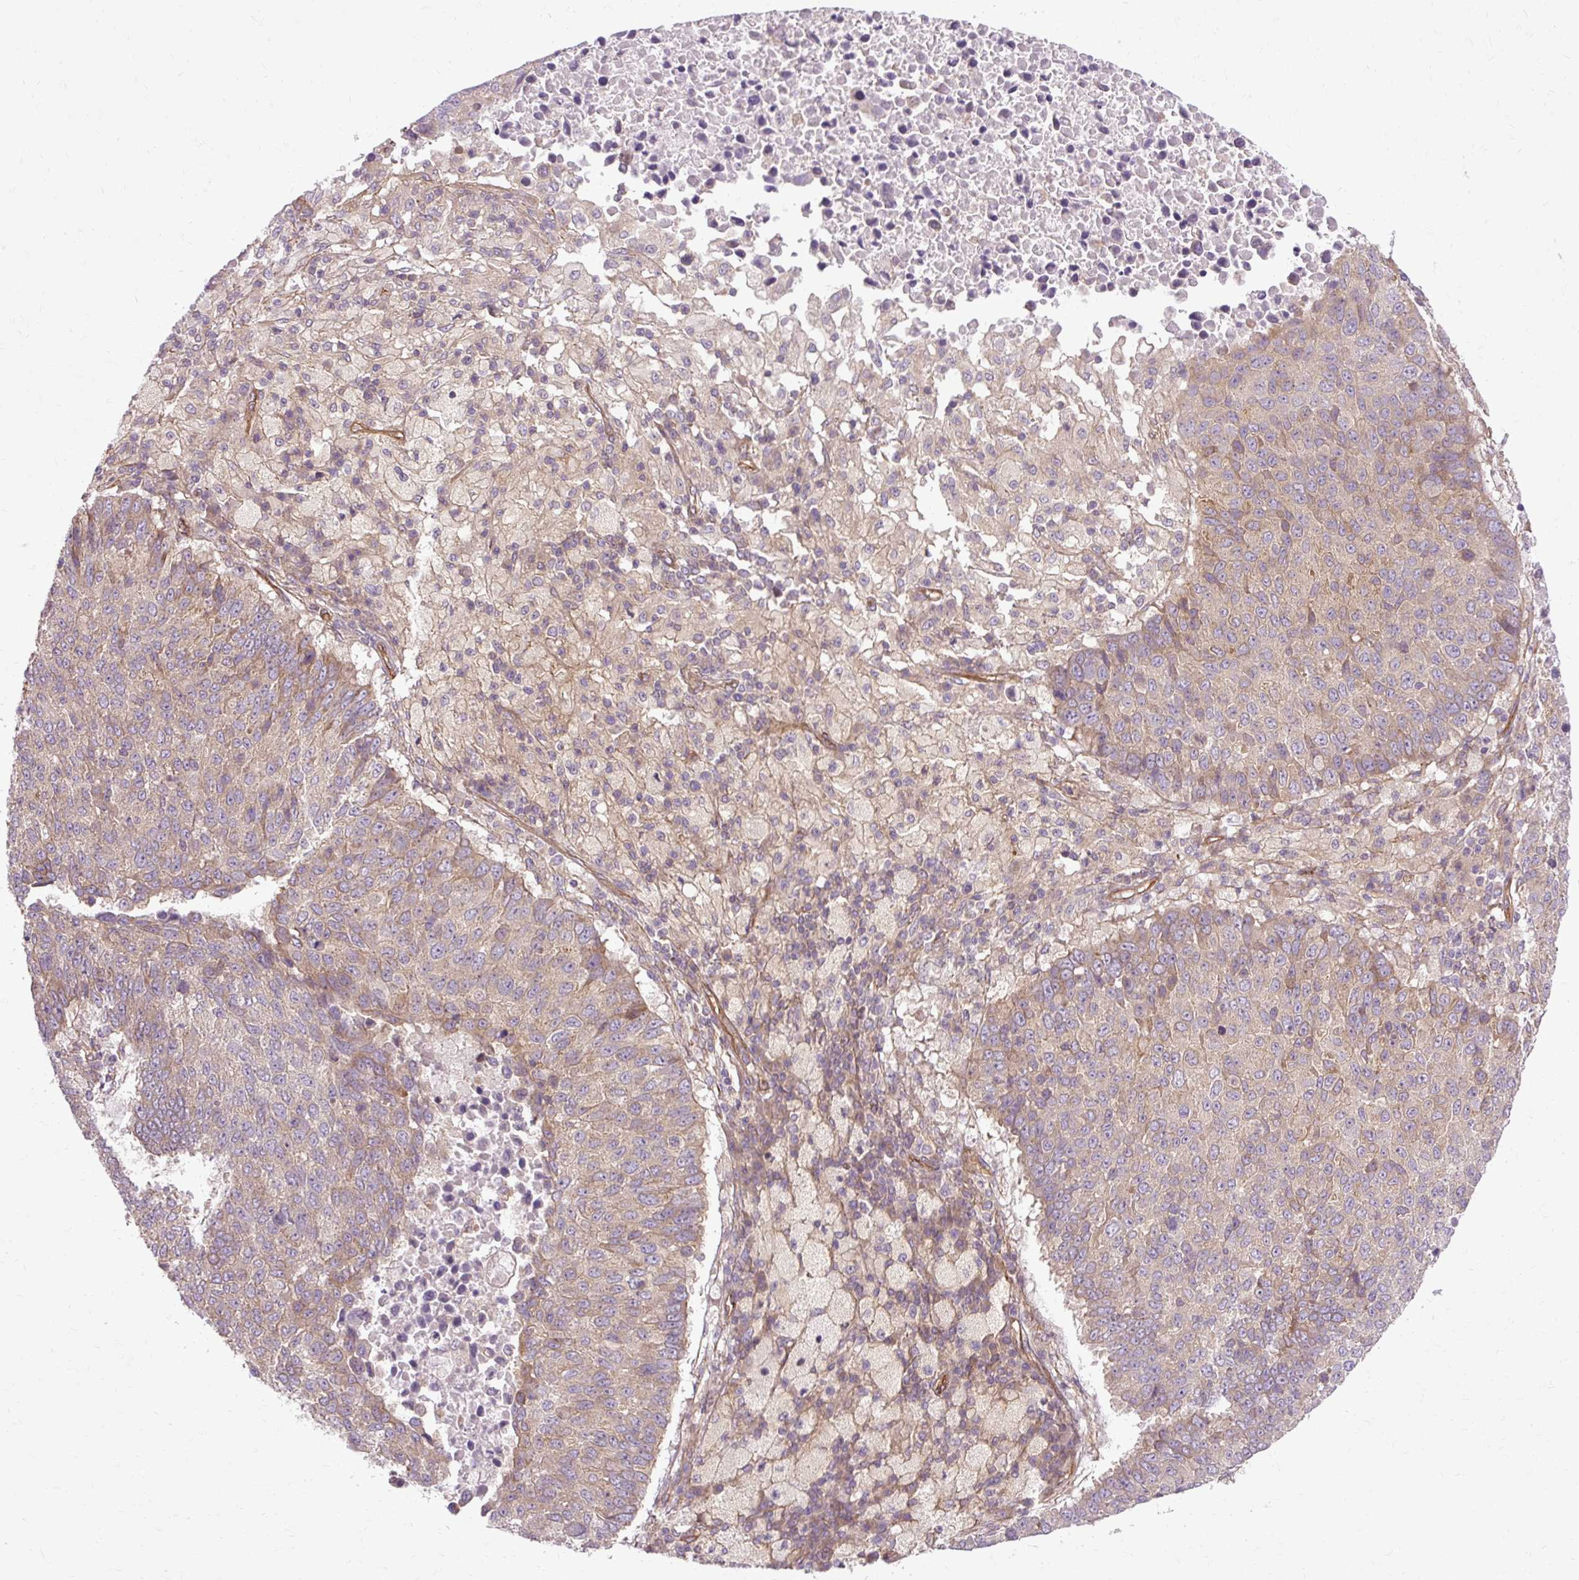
{"staining": {"intensity": "weak", "quantity": "25%-75%", "location": "cytoplasmic/membranous"}, "tissue": "lung cancer", "cell_type": "Tumor cells", "image_type": "cancer", "snomed": [{"axis": "morphology", "description": "Squamous cell carcinoma, NOS"}, {"axis": "topography", "description": "Lung"}], "caption": "Lung squamous cell carcinoma was stained to show a protein in brown. There is low levels of weak cytoplasmic/membranous positivity in about 25%-75% of tumor cells.", "gene": "CCDC93", "patient": {"sex": "male", "age": 73}}